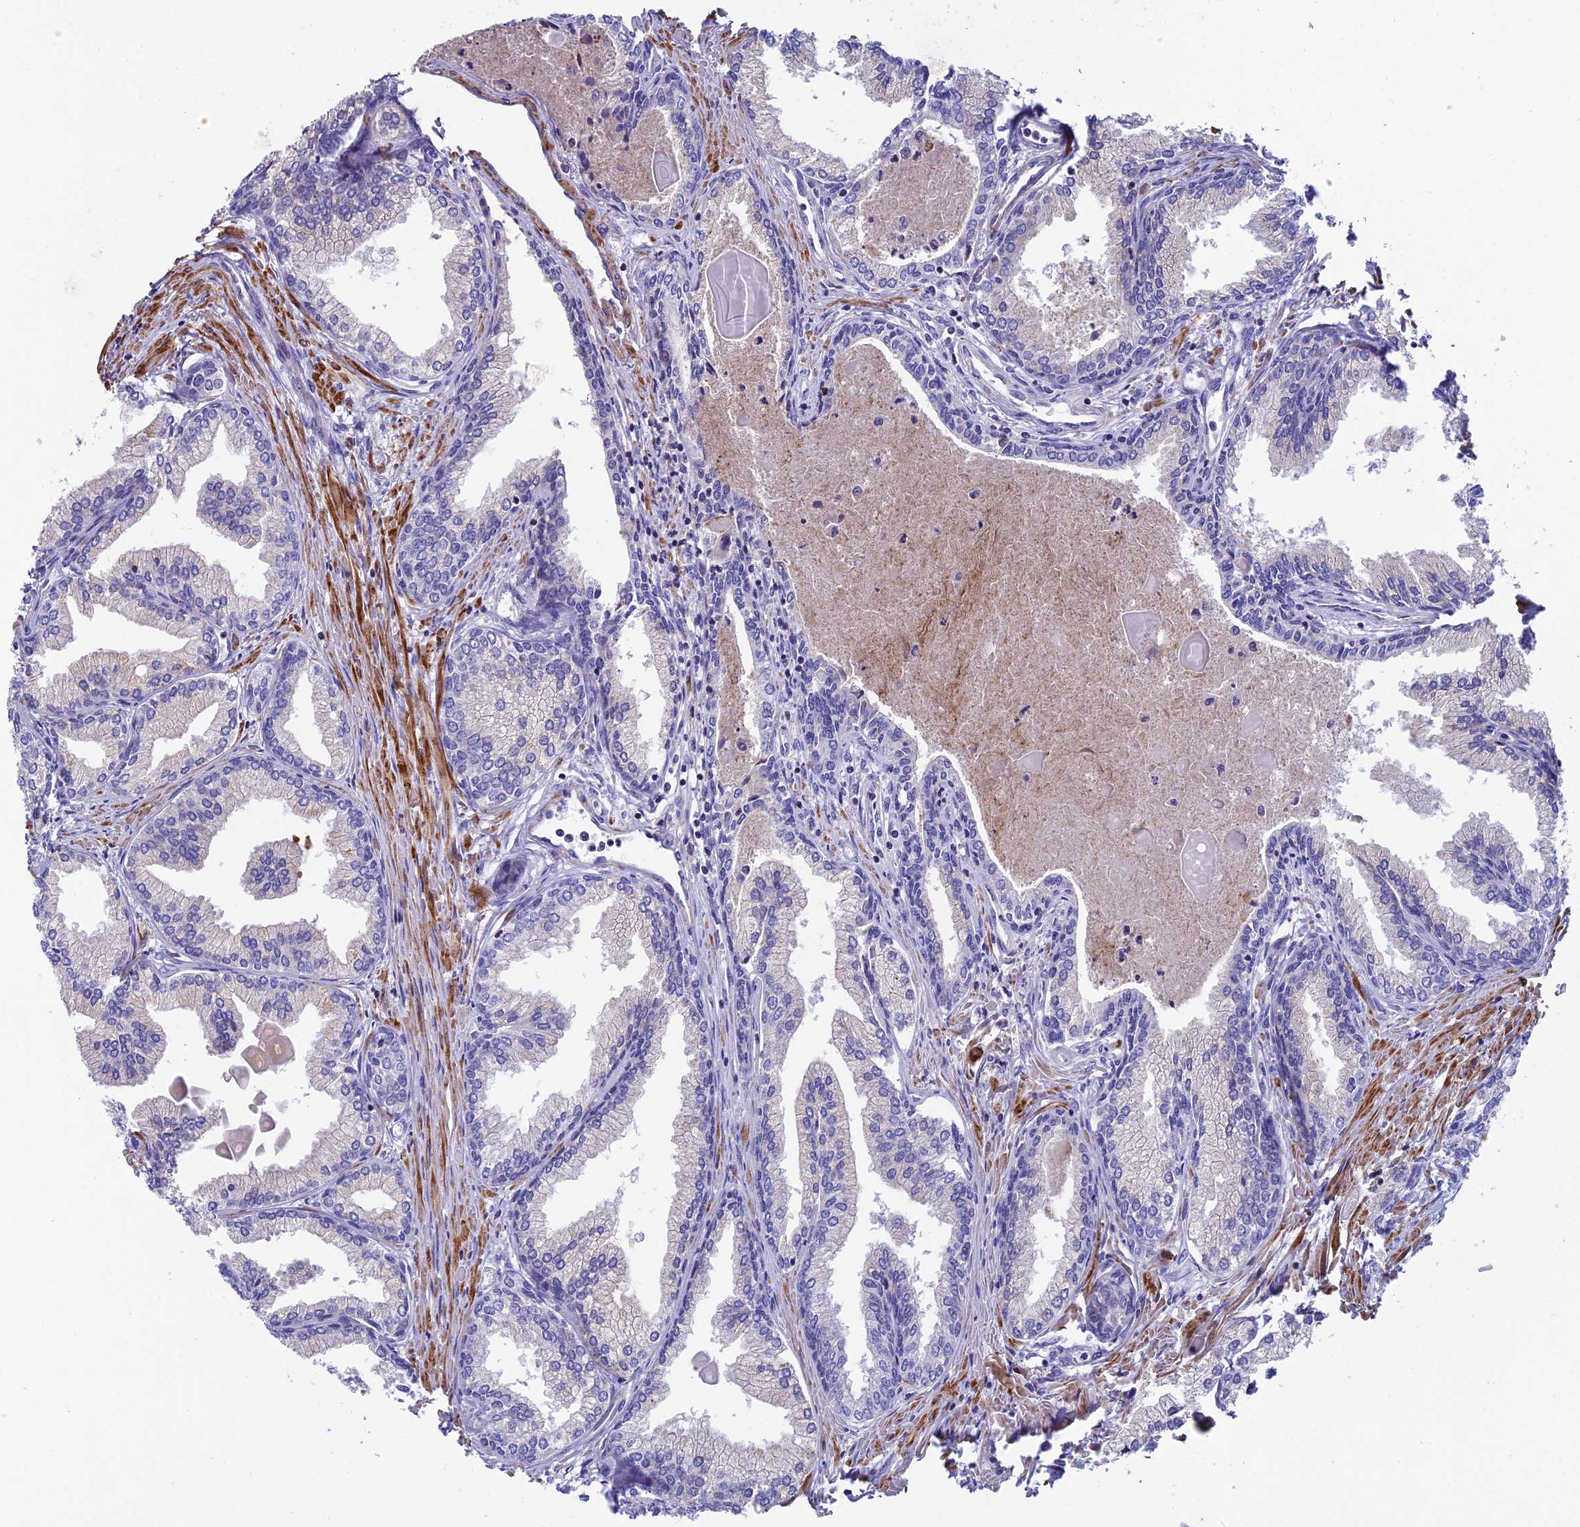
{"staining": {"intensity": "negative", "quantity": "none", "location": "none"}, "tissue": "prostate cancer", "cell_type": "Tumor cells", "image_type": "cancer", "snomed": [{"axis": "morphology", "description": "Adenocarcinoma, High grade"}, {"axis": "topography", "description": "Prostate"}], "caption": "The photomicrograph displays no staining of tumor cells in prostate cancer. (Immunohistochemistry (ihc), brightfield microscopy, high magnification).", "gene": "FAM178B", "patient": {"sex": "male", "age": 68}}